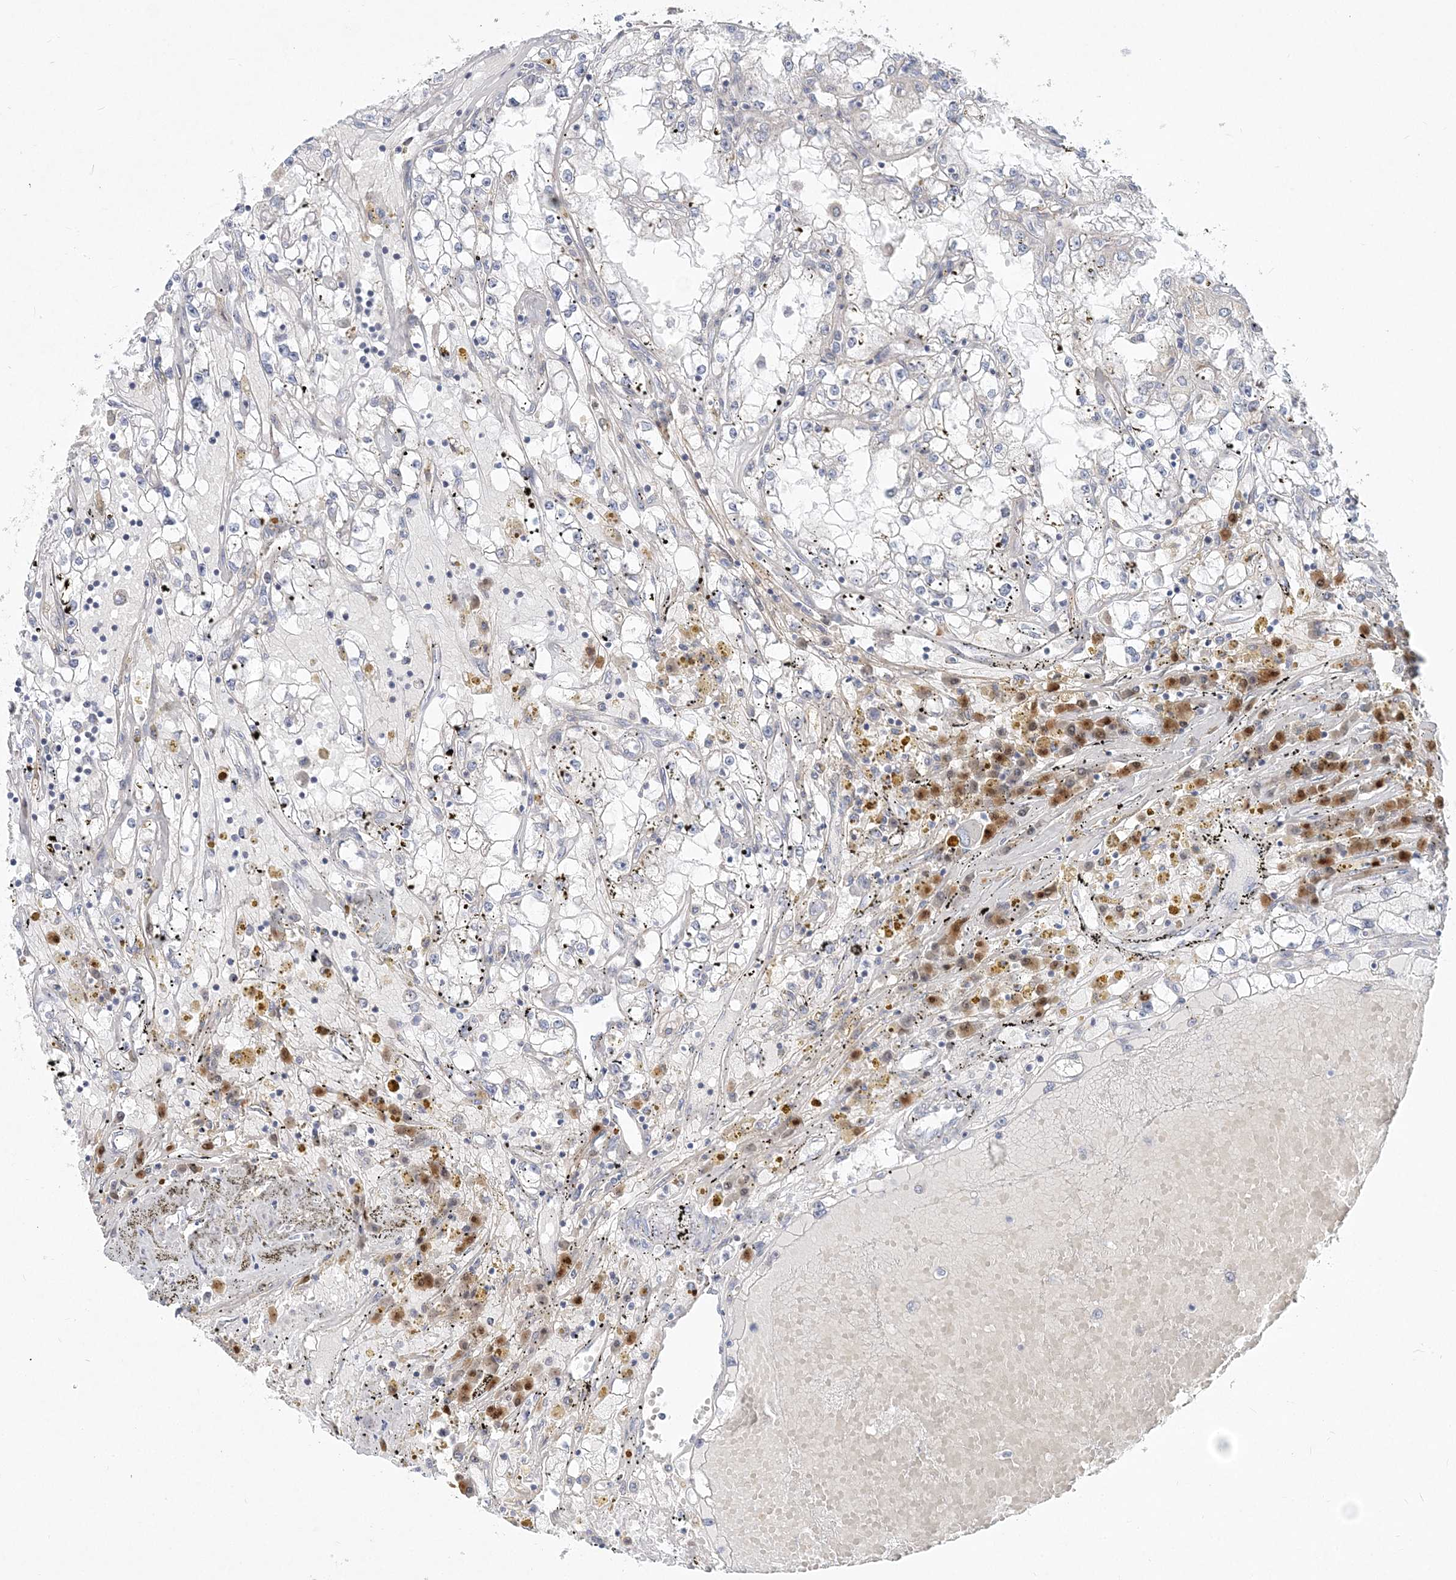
{"staining": {"intensity": "negative", "quantity": "none", "location": "none"}, "tissue": "renal cancer", "cell_type": "Tumor cells", "image_type": "cancer", "snomed": [{"axis": "morphology", "description": "Adenocarcinoma, NOS"}, {"axis": "topography", "description": "Kidney"}], "caption": "Renal cancer was stained to show a protein in brown. There is no significant expression in tumor cells. (Brightfield microscopy of DAB (3,3'-diaminobenzidine) immunohistochemistry (IHC) at high magnification).", "gene": "GMPPA", "patient": {"sex": "male", "age": 56}}